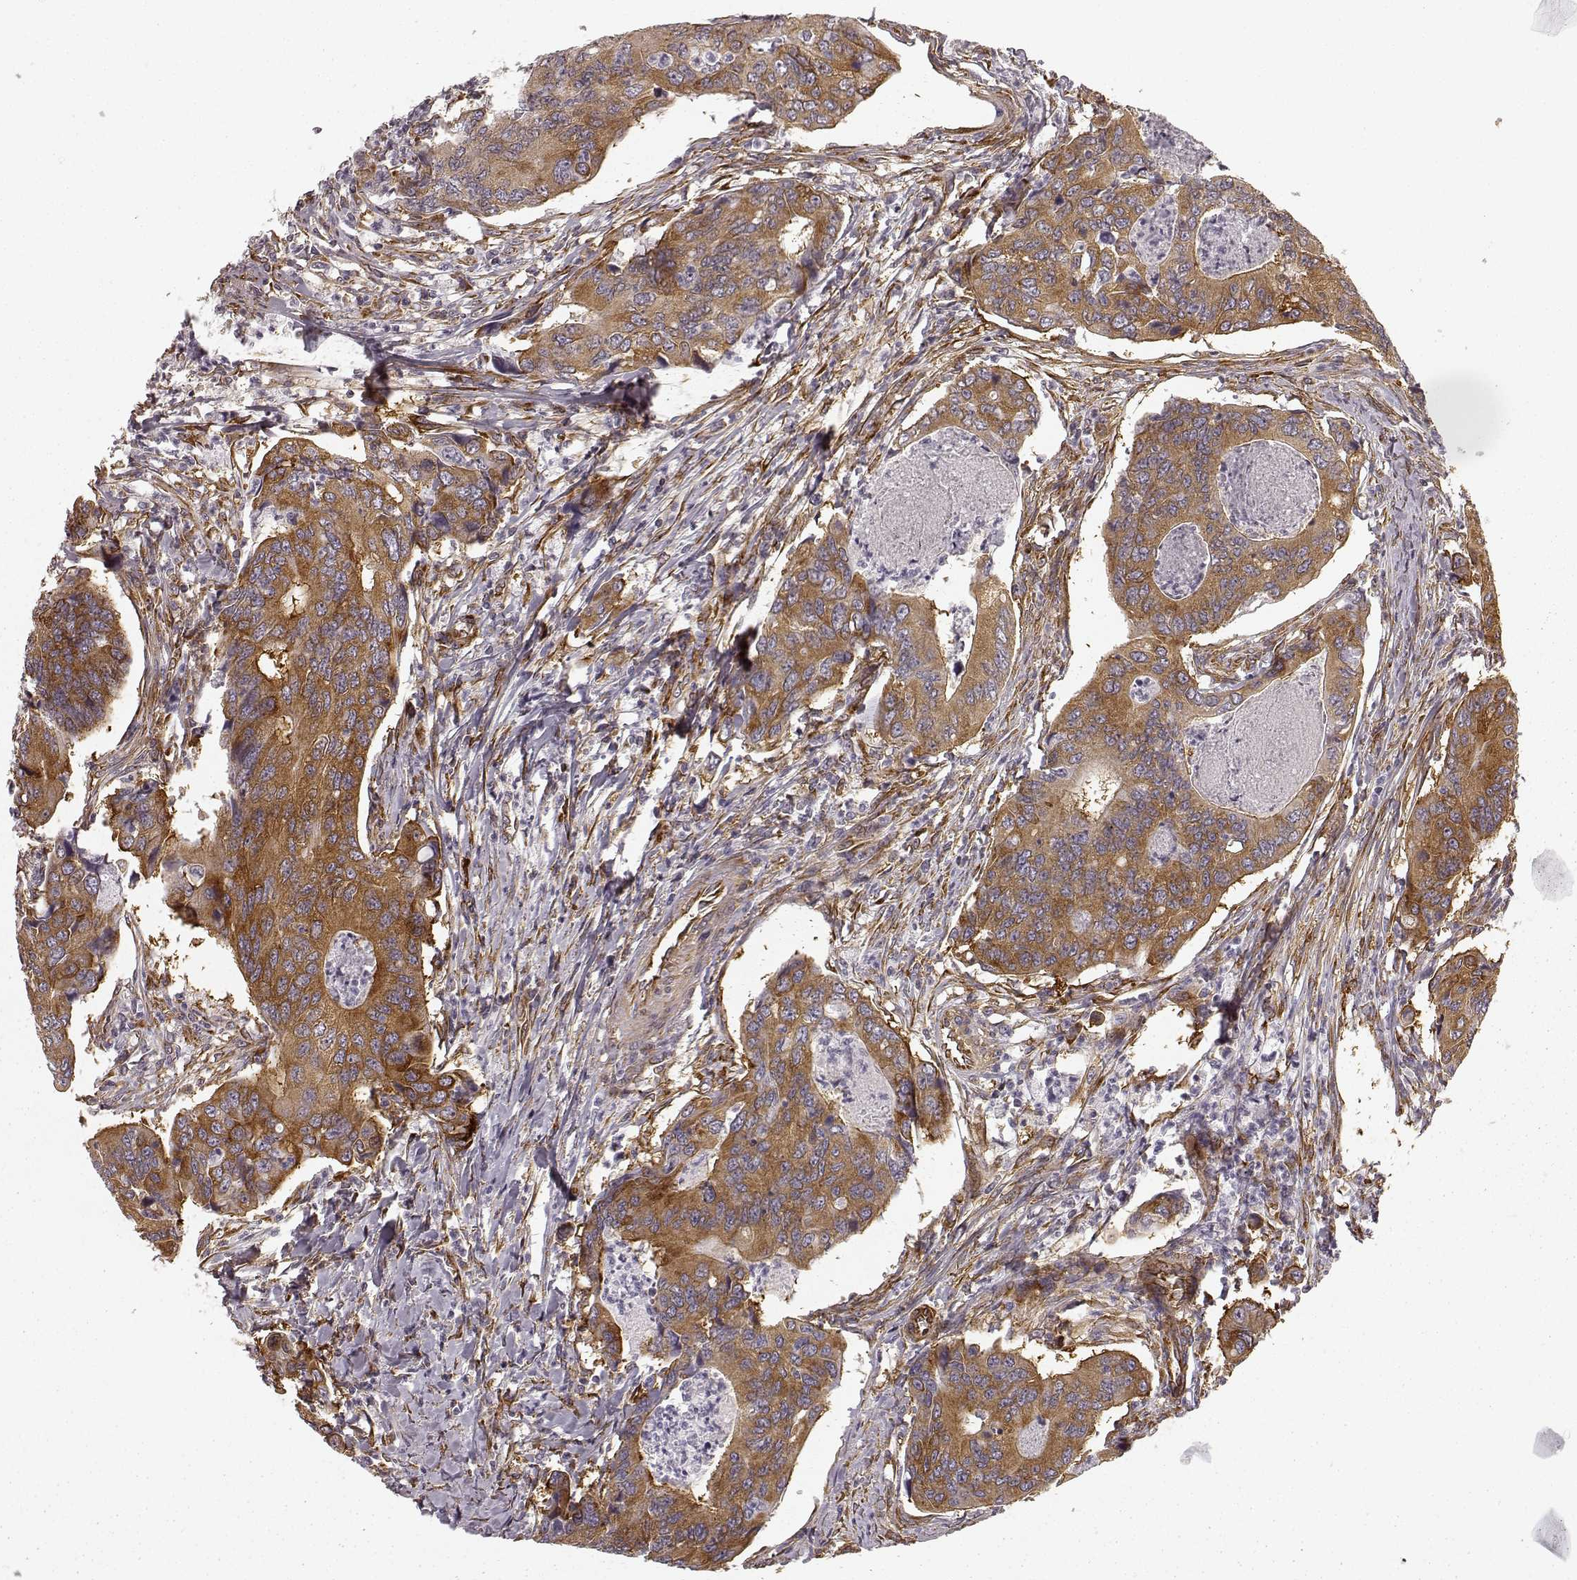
{"staining": {"intensity": "moderate", "quantity": ">75%", "location": "cytoplasmic/membranous"}, "tissue": "colorectal cancer", "cell_type": "Tumor cells", "image_type": "cancer", "snomed": [{"axis": "morphology", "description": "Adenocarcinoma, NOS"}, {"axis": "topography", "description": "Colon"}], "caption": "High-magnification brightfield microscopy of colorectal cancer (adenocarcinoma) stained with DAB (brown) and counterstained with hematoxylin (blue). tumor cells exhibit moderate cytoplasmic/membranous positivity is identified in approximately>75% of cells.", "gene": "TMEM14A", "patient": {"sex": "female", "age": 67}}